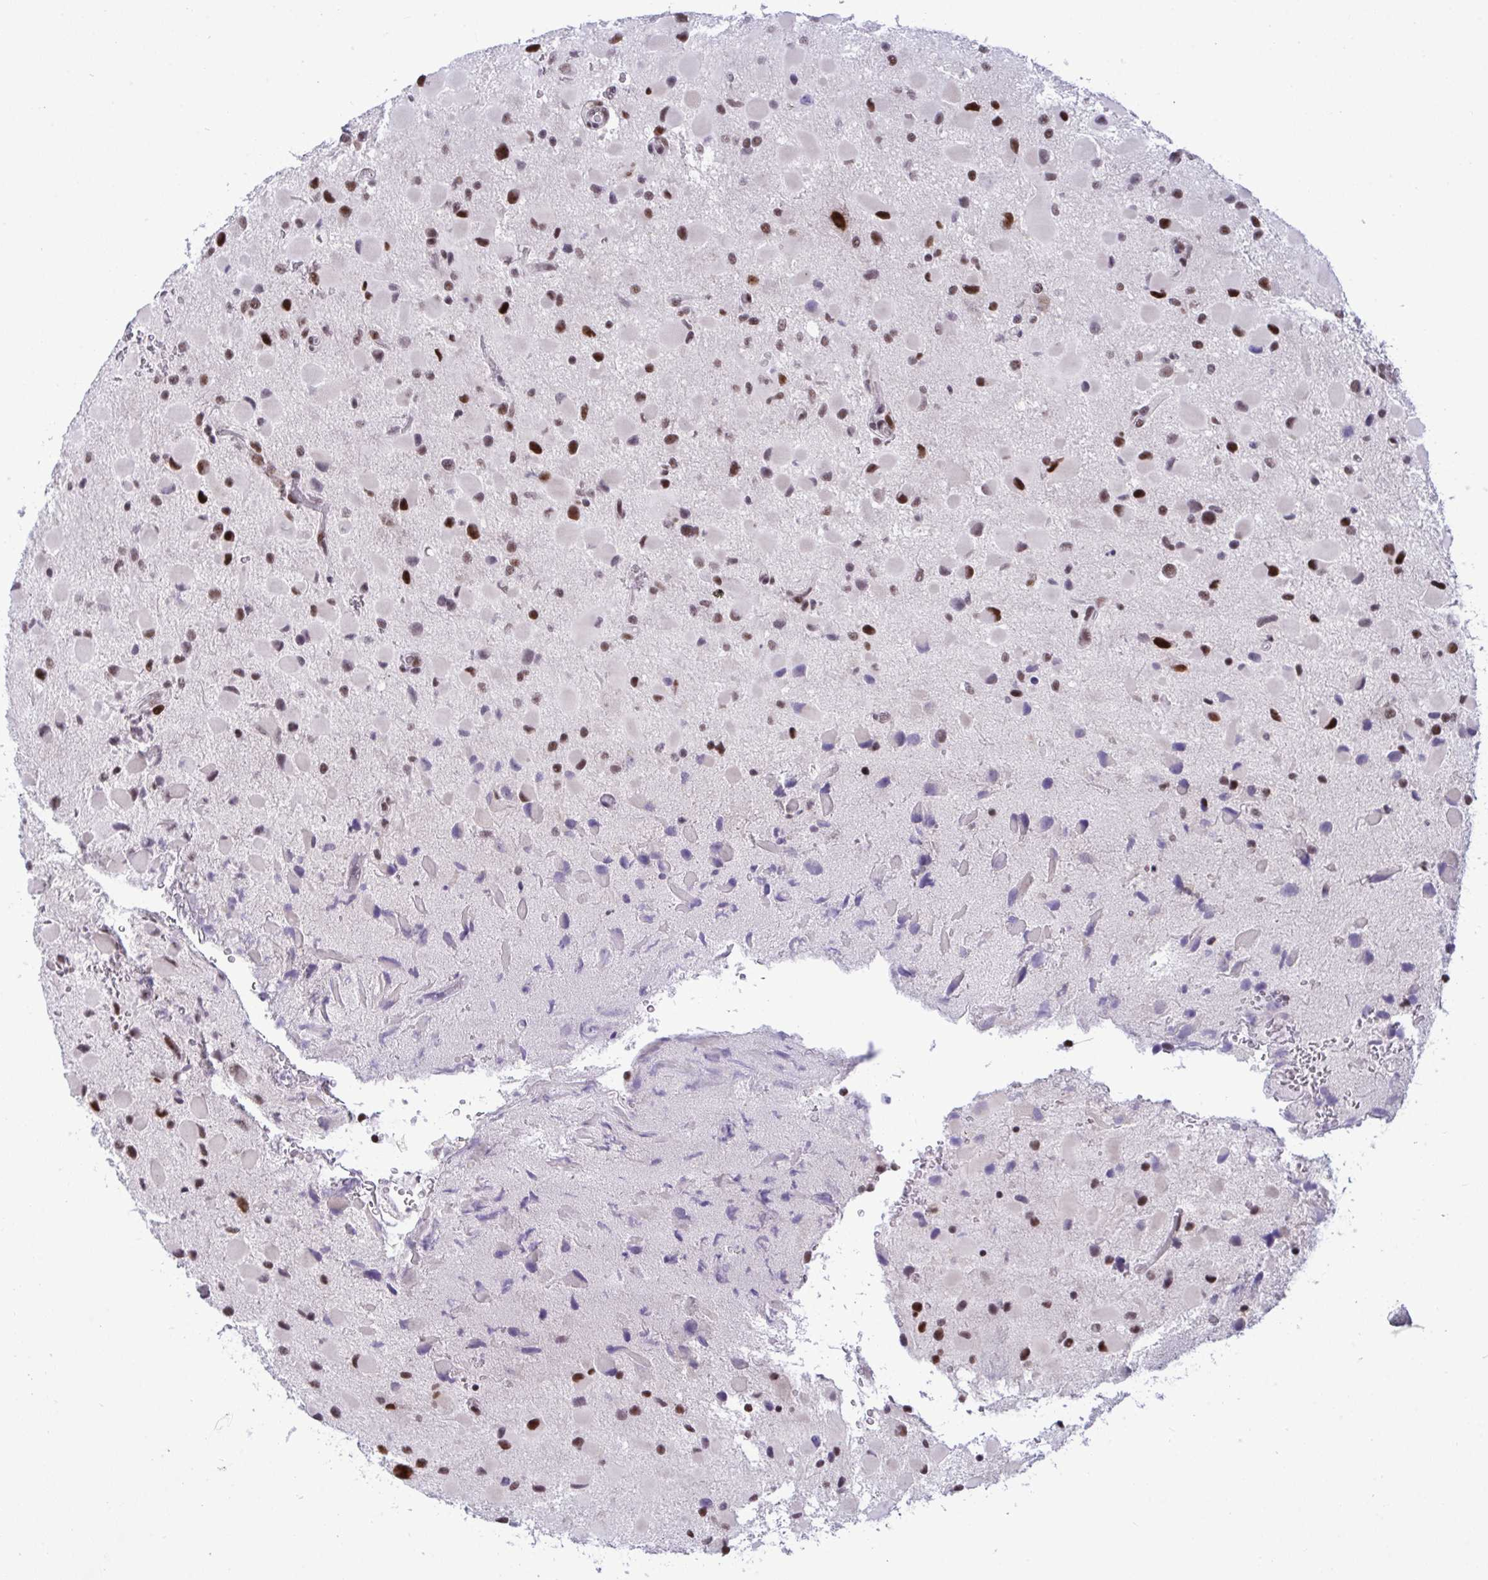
{"staining": {"intensity": "moderate", "quantity": ">75%", "location": "nuclear"}, "tissue": "glioma", "cell_type": "Tumor cells", "image_type": "cancer", "snomed": [{"axis": "morphology", "description": "Glioma, malignant, Low grade"}, {"axis": "topography", "description": "Brain"}], "caption": "The photomicrograph shows a brown stain indicating the presence of a protein in the nuclear of tumor cells in glioma. The staining was performed using DAB to visualize the protein expression in brown, while the nuclei were stained in blue with hematoxylin (Magnification: 20x).", "gene": "WBP11", "patient": {"sex": "female", "age": 32}}